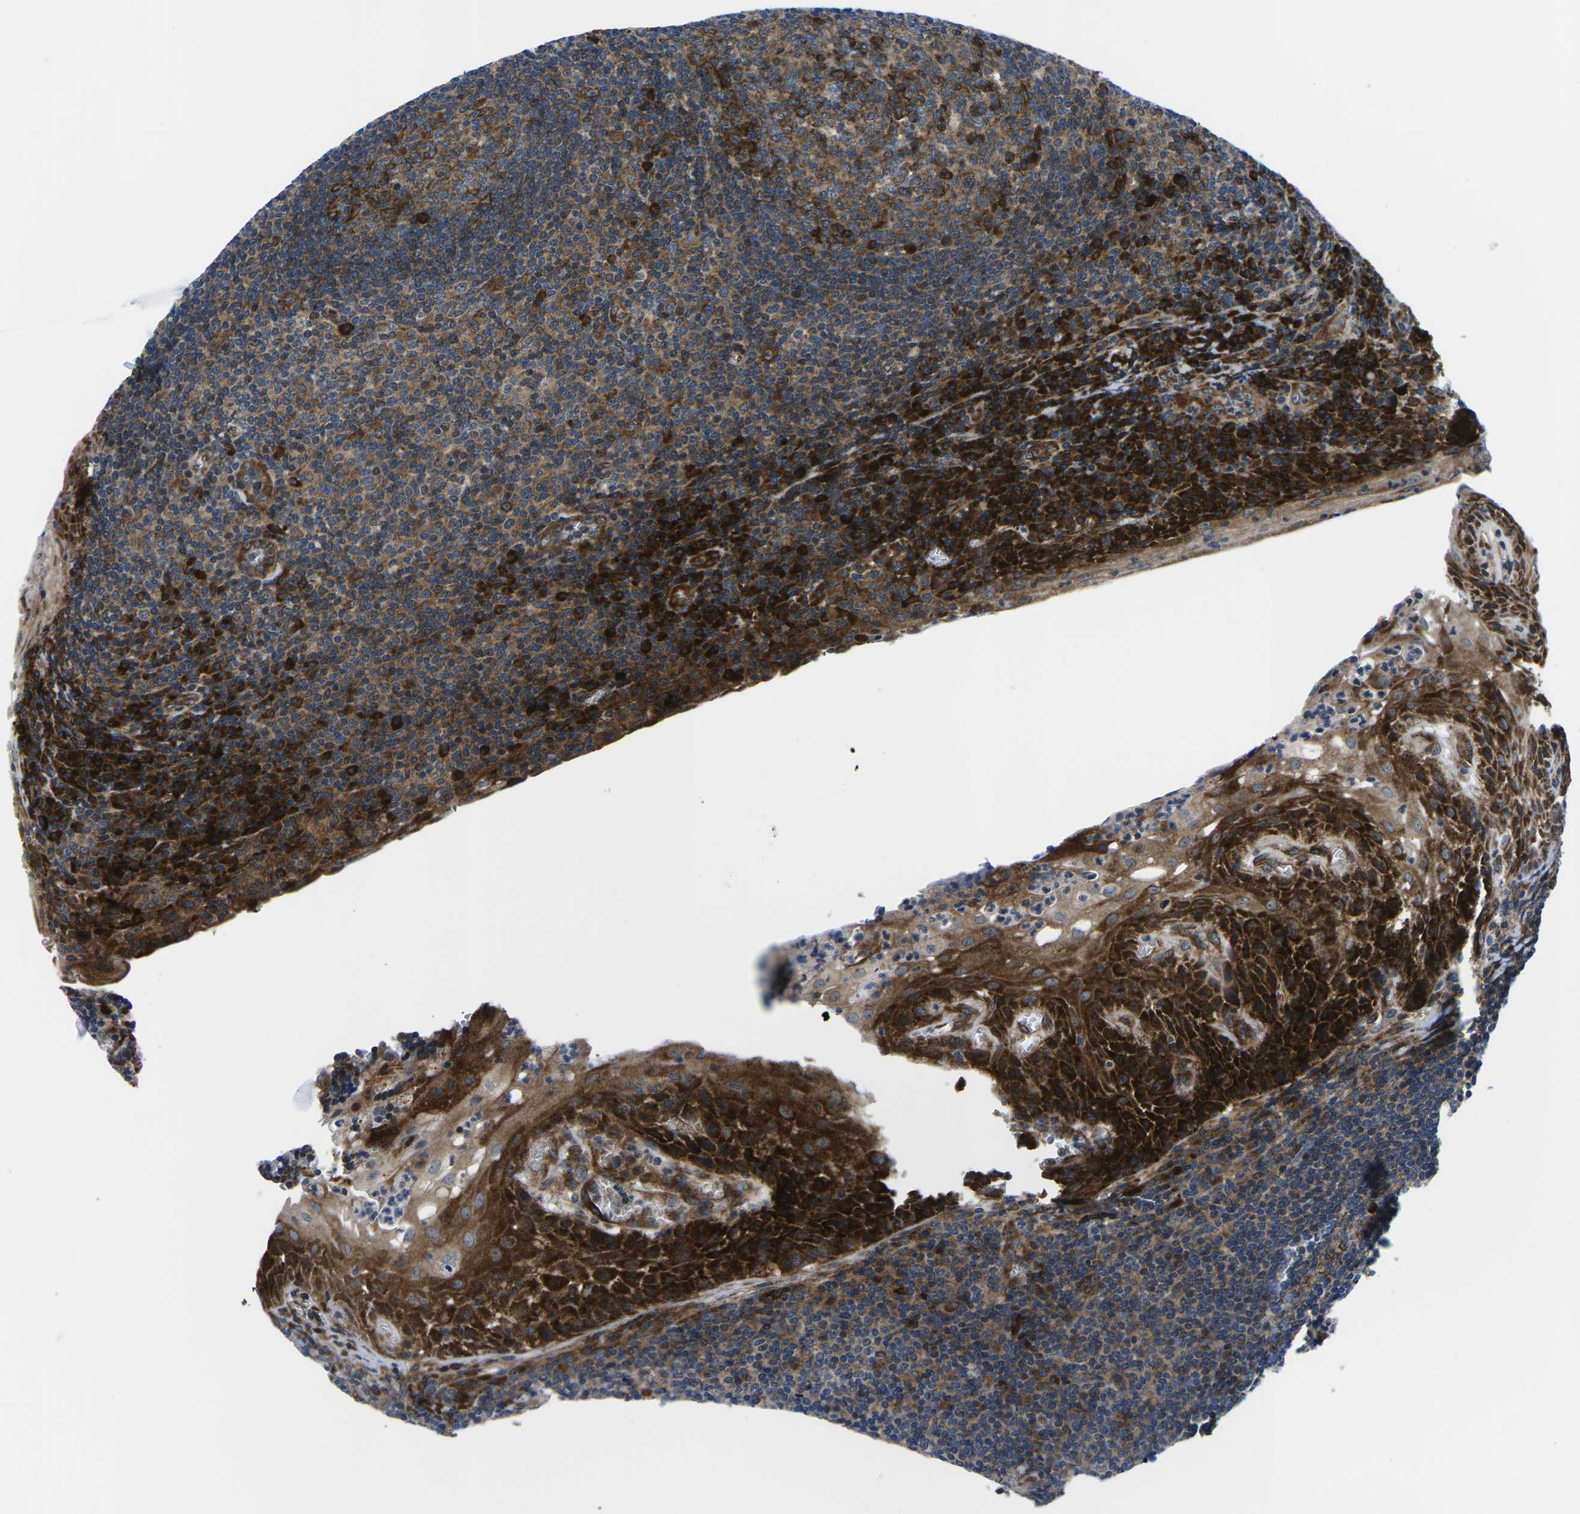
{"staining": {"intensity": "strong", "quantity": ">75%", "location": "cytoplasmic/membranous"}, "tissue": "tonsil", "cell_type": "Germinal center cells", "image_type": "normal", "snomed": [{"axis": "morphology", "description": "Normal tissue, NOS"}, {"axis": "topography", "description": "Tonsil"}], "caption": "Protein staining of benign tonsil displays strong cytoplasmic/membranous positivity in about >75% of germinal center cells. The protein of interest is shown in brown color, while the nuclei are stained blue.", "gene": "EIF4E", "patient": {"sex": "male", "age": 37}}